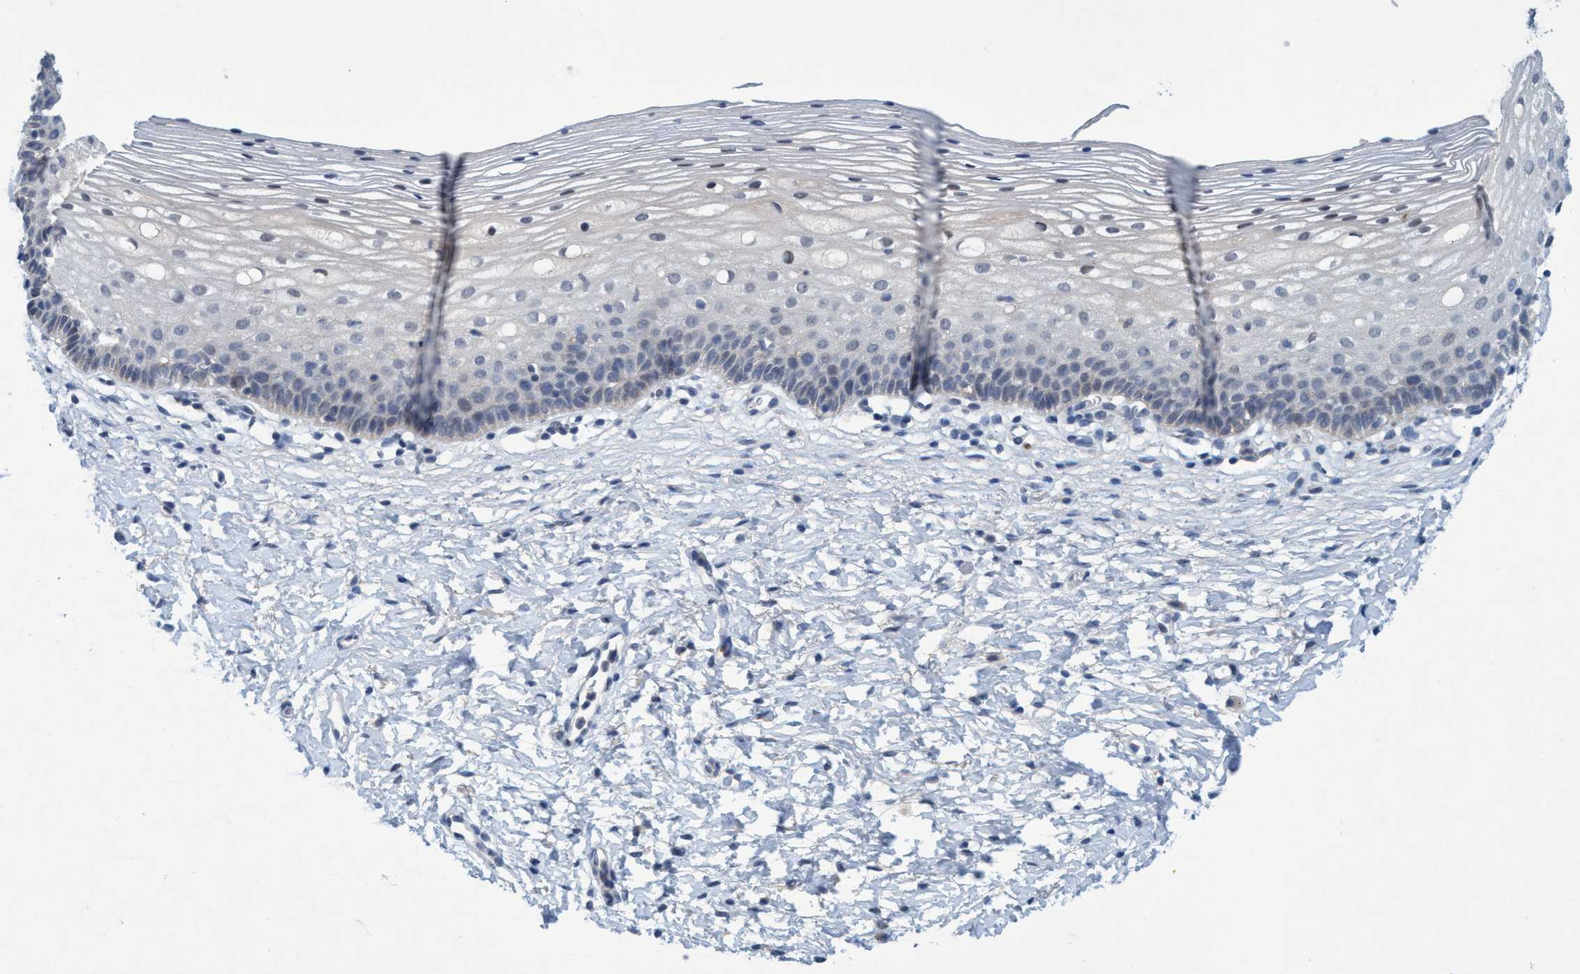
{"staining": {"intensity": "negative", "quantity": "none", "location": "none"}, "tissue": "cervix", "cell_type": "Glandular cells", "image_type": "normal", "snomed": [{"axis": "morphology", "description": "Normal tissue, NOS"}, {"axis": "topography", "description": "Cervix"}], "caption": "Immunohistochemistry micrograph of benign cervix stained for a protein (brown), which exhibits no expression in glandular cells. (Brightfield microscopy of DAB IHC at high magnification).", "gene": "RNF208", "patient": {"sex": "female", "age": 72}}